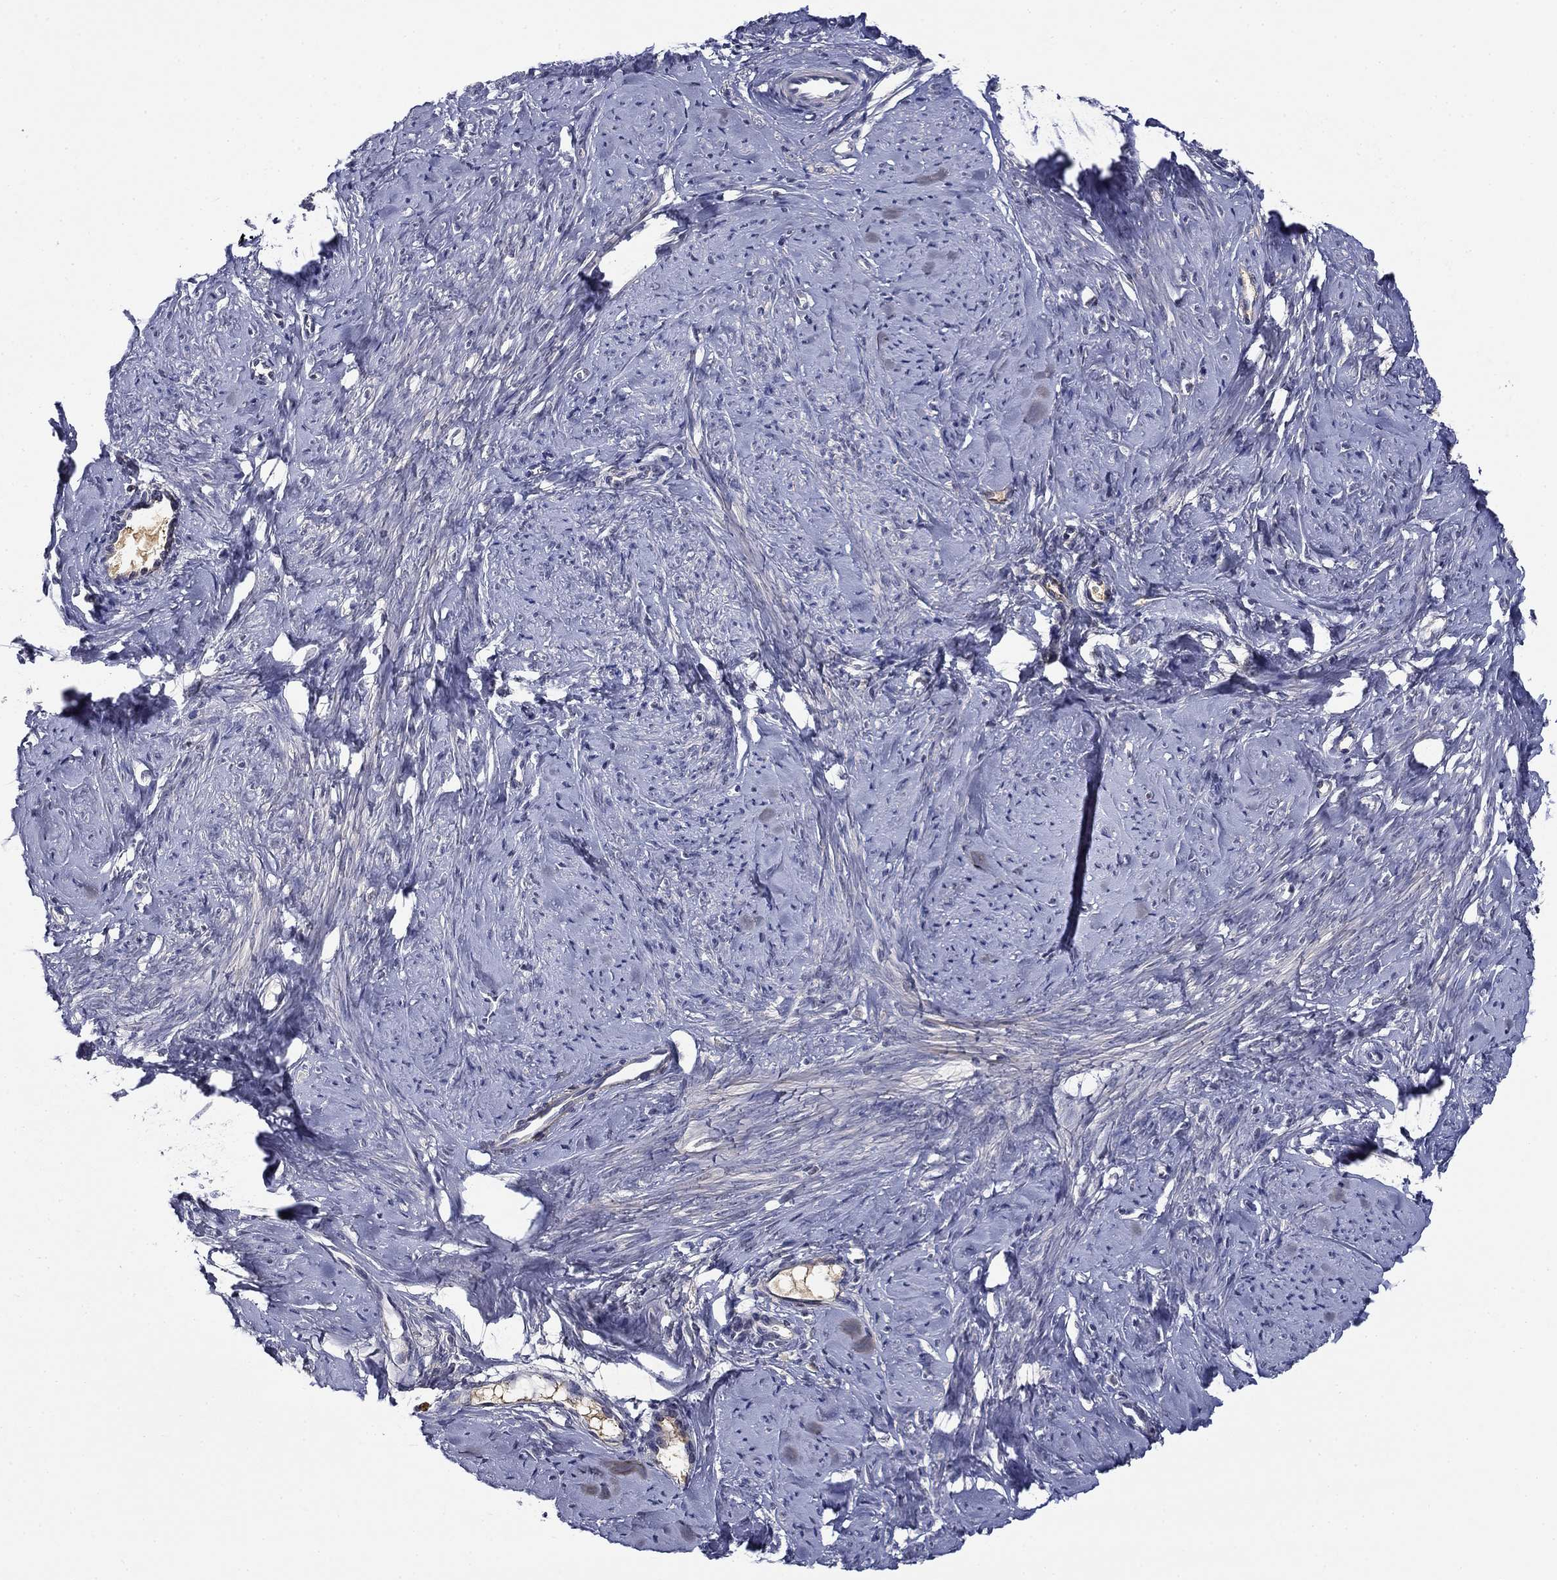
{"staining": {"intensity": "negative", "quantity": "none", "location": "none"}, "tissue": "smooth muscle", "cell_type": "Smooth muscle cells", "image_type": "normal", "snomed": [{"axis": "morphology", "description": "Normal tissue, NOS"}, {"axis": "topography", "description": "Smooth muscle"}], "caption": "Image shows no significant protein staining in smooth muscle cells of normal smooth muscle.", "gene": "DDTL", "patient": {"sex": "female", "age": 48}}